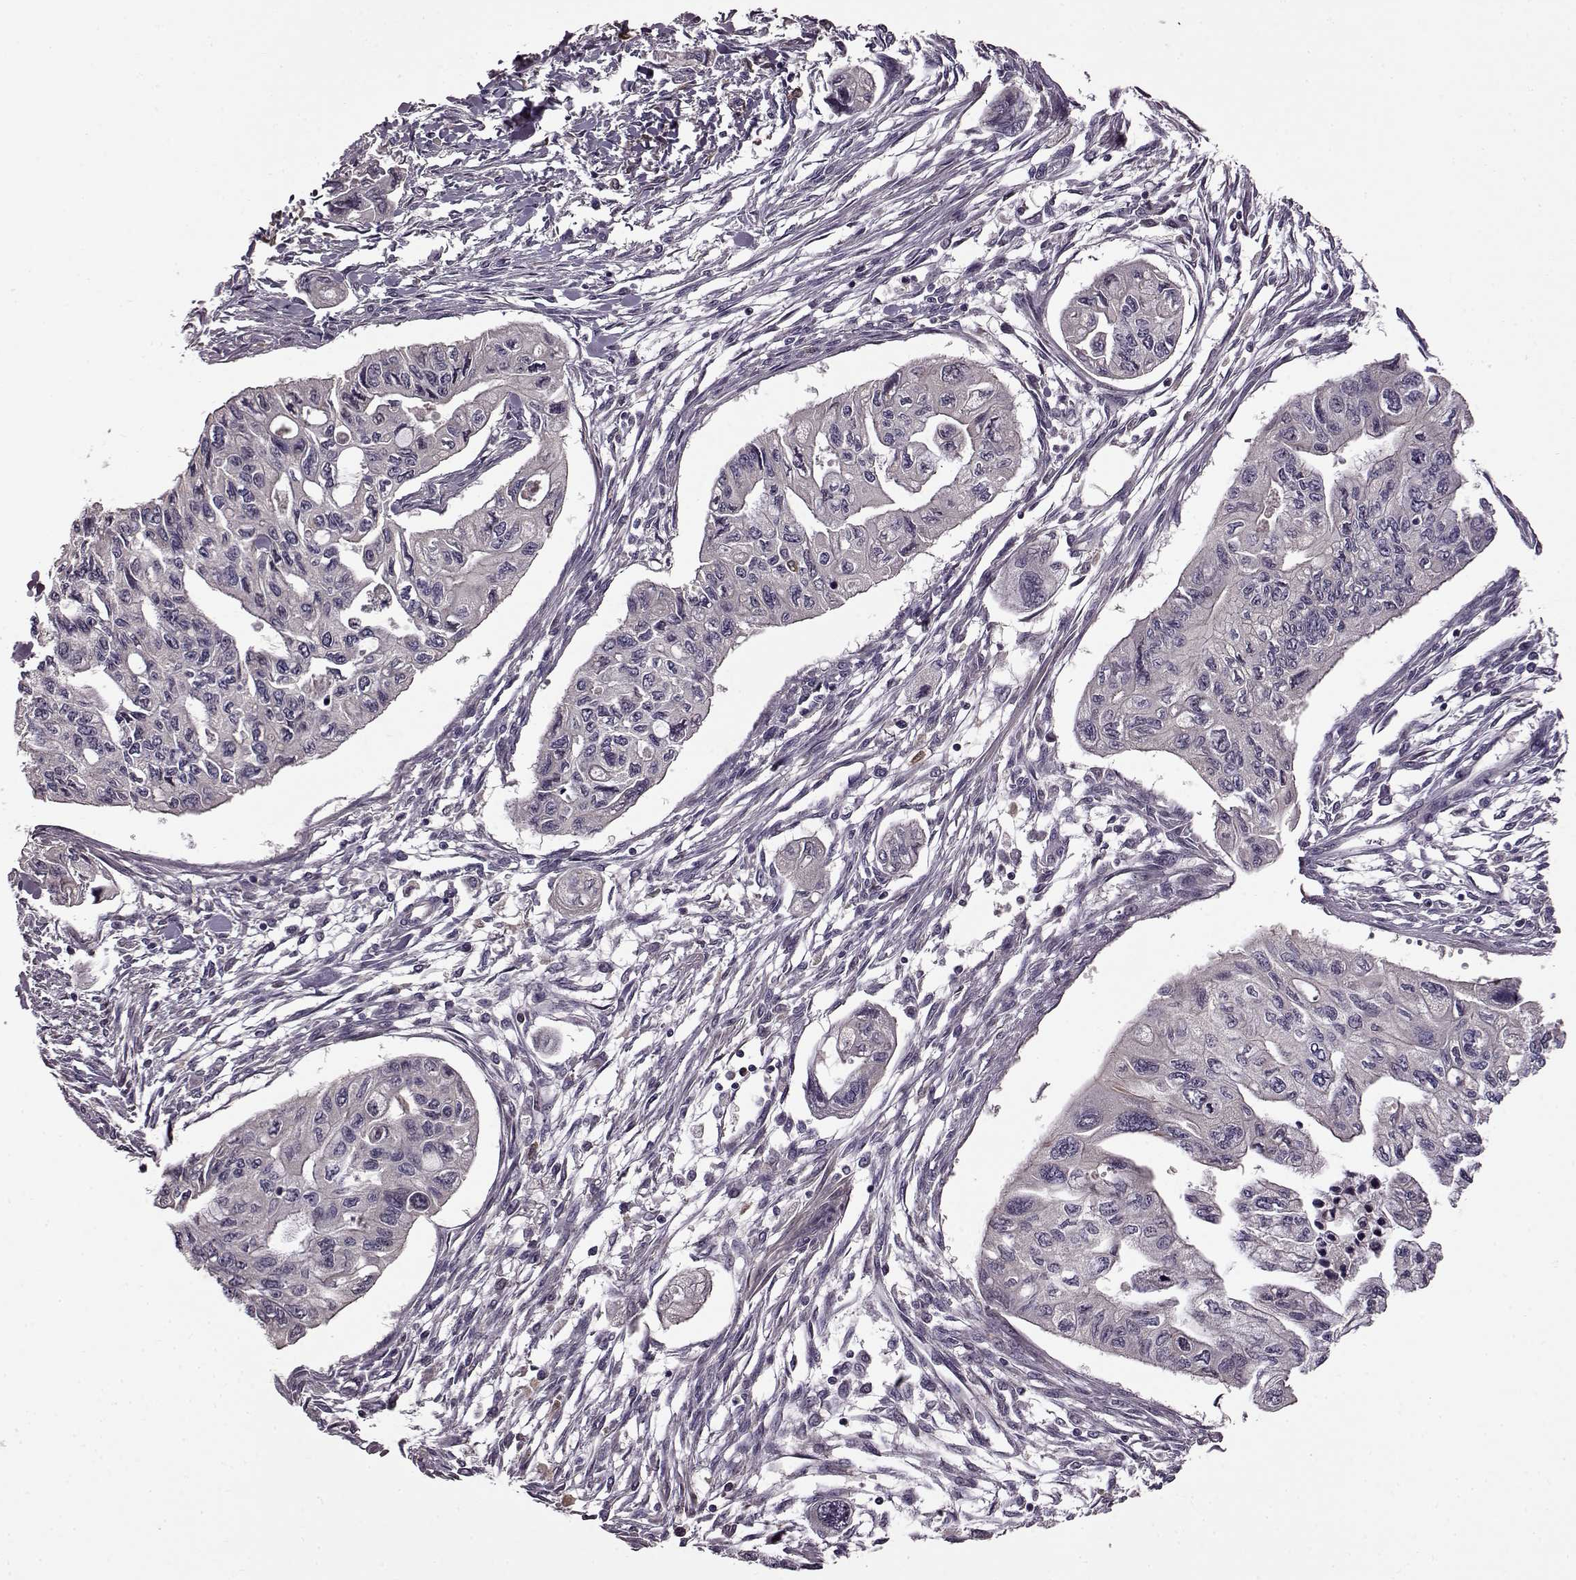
{"staining": {"intensity": "negative", "quantity": "none", "location": "none"}, "tissue": "pancreatic cancer", "cell_type": "Tumor cells", "image_type": "cancer", "snomed": [{"axis": "morphology", "description": "Adenocarcinoma, NOS"}, {"axis": "topography", "description": "Pancreas"}], "caption": "High magnification brightfield microscopy of pancreatic cancer (adenocarcinoma) stained with DAB (3,3'-diaminobenzidine) (brown) and counterstained with hematoxylin (blue): tumor cells show no significant expression.", "gene": "MAIP1", "patient": {"sex": "female", "age": 76}}